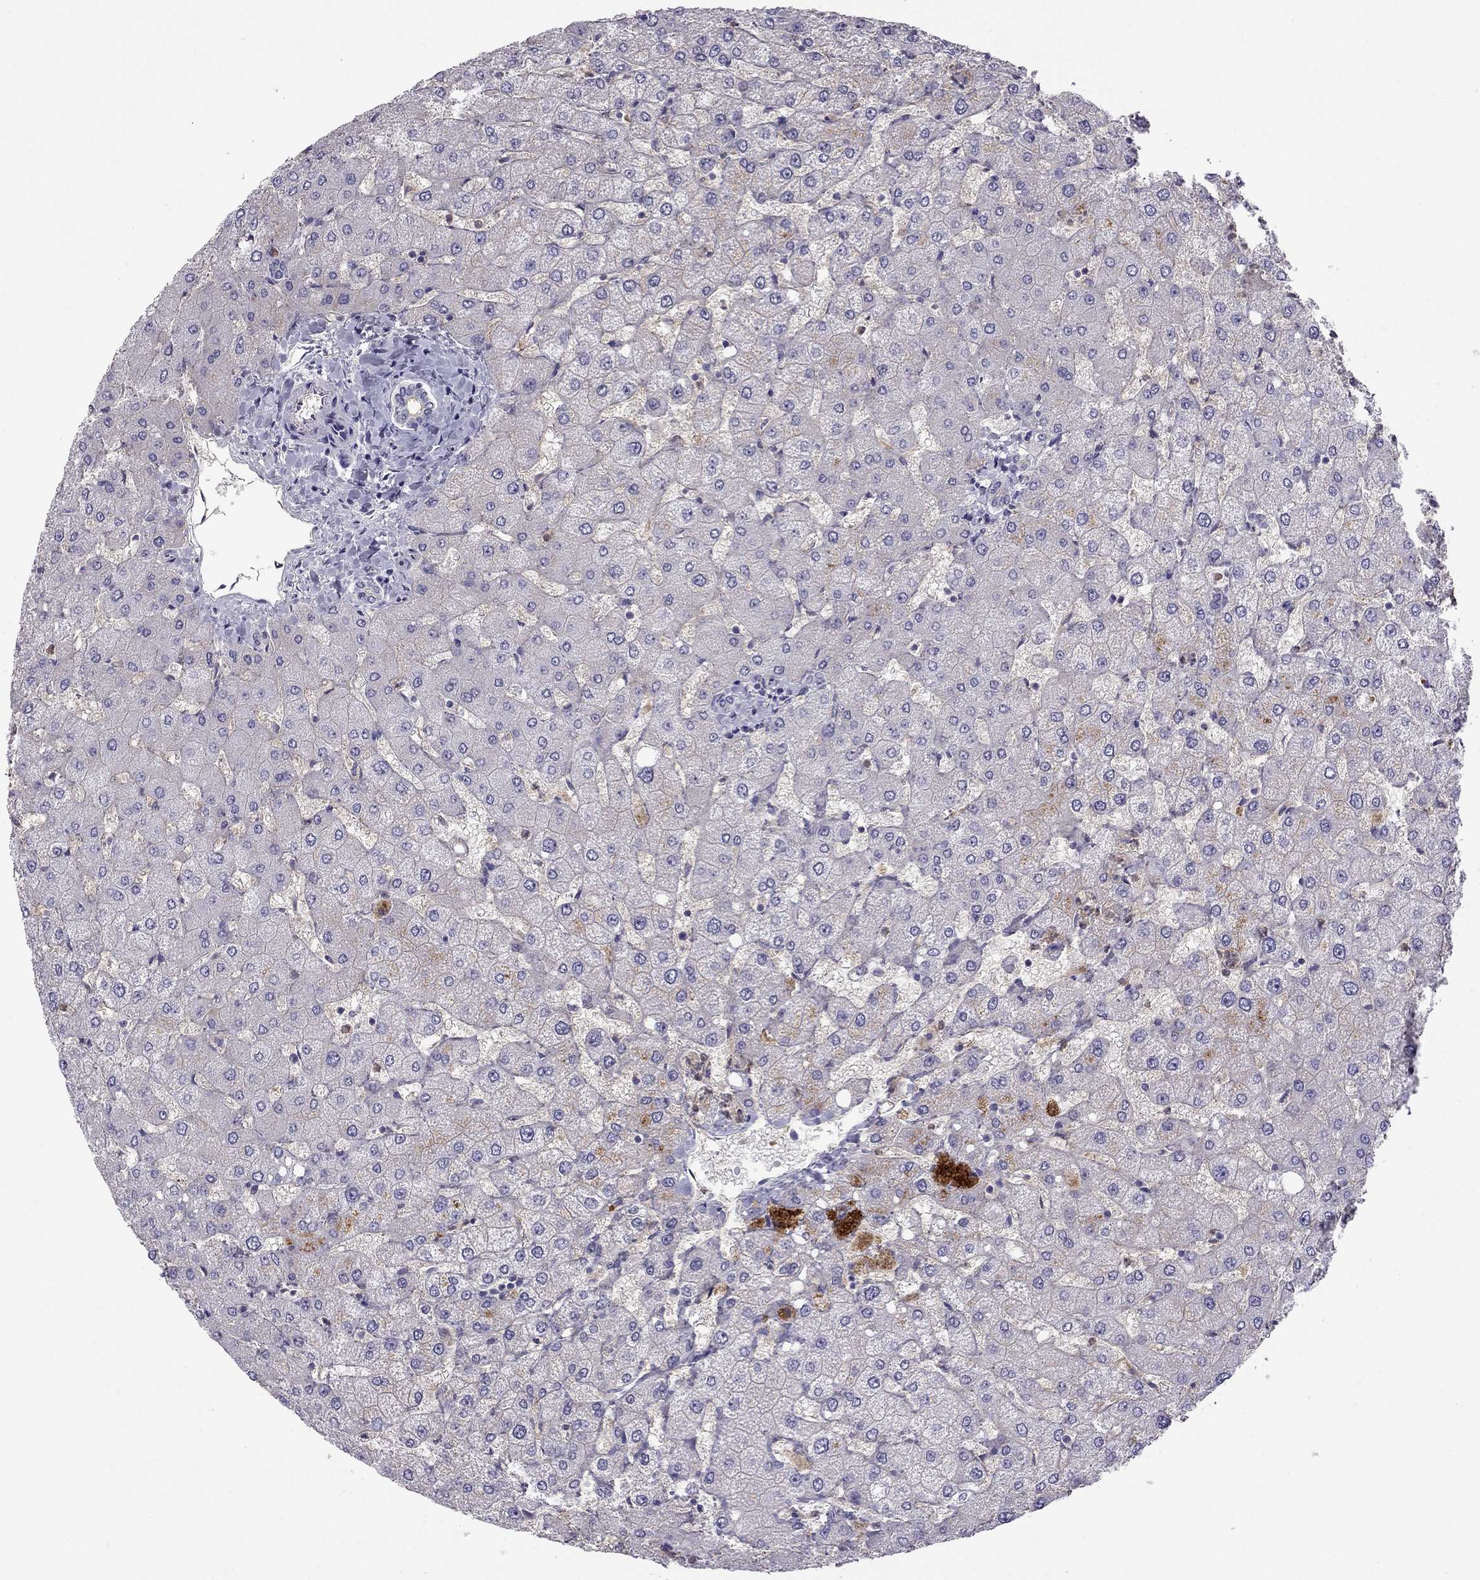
{"staining": {"intensity": "negative", "quantity": "none", "location": "none"}, "tissue": "liver", "cell_type": "Cholangiocytes", "image_type": "normal", "snomed": [{"axis": "morphology", "description": "Normal tissue, NOS"}, {"axis": "topography", "description": "Liver"}], "caption": "Cholangiocytes show no significant positivity in benign liver. Brightfield microscopy of immunohistochemistry (IHC) stained with DAB (3,3'-diaminobenzidine) (brown) and hematoxylin (blue), captured at high magnification.", "gene": "STOML3", "patient": {"sex": "female", "age": 54}}